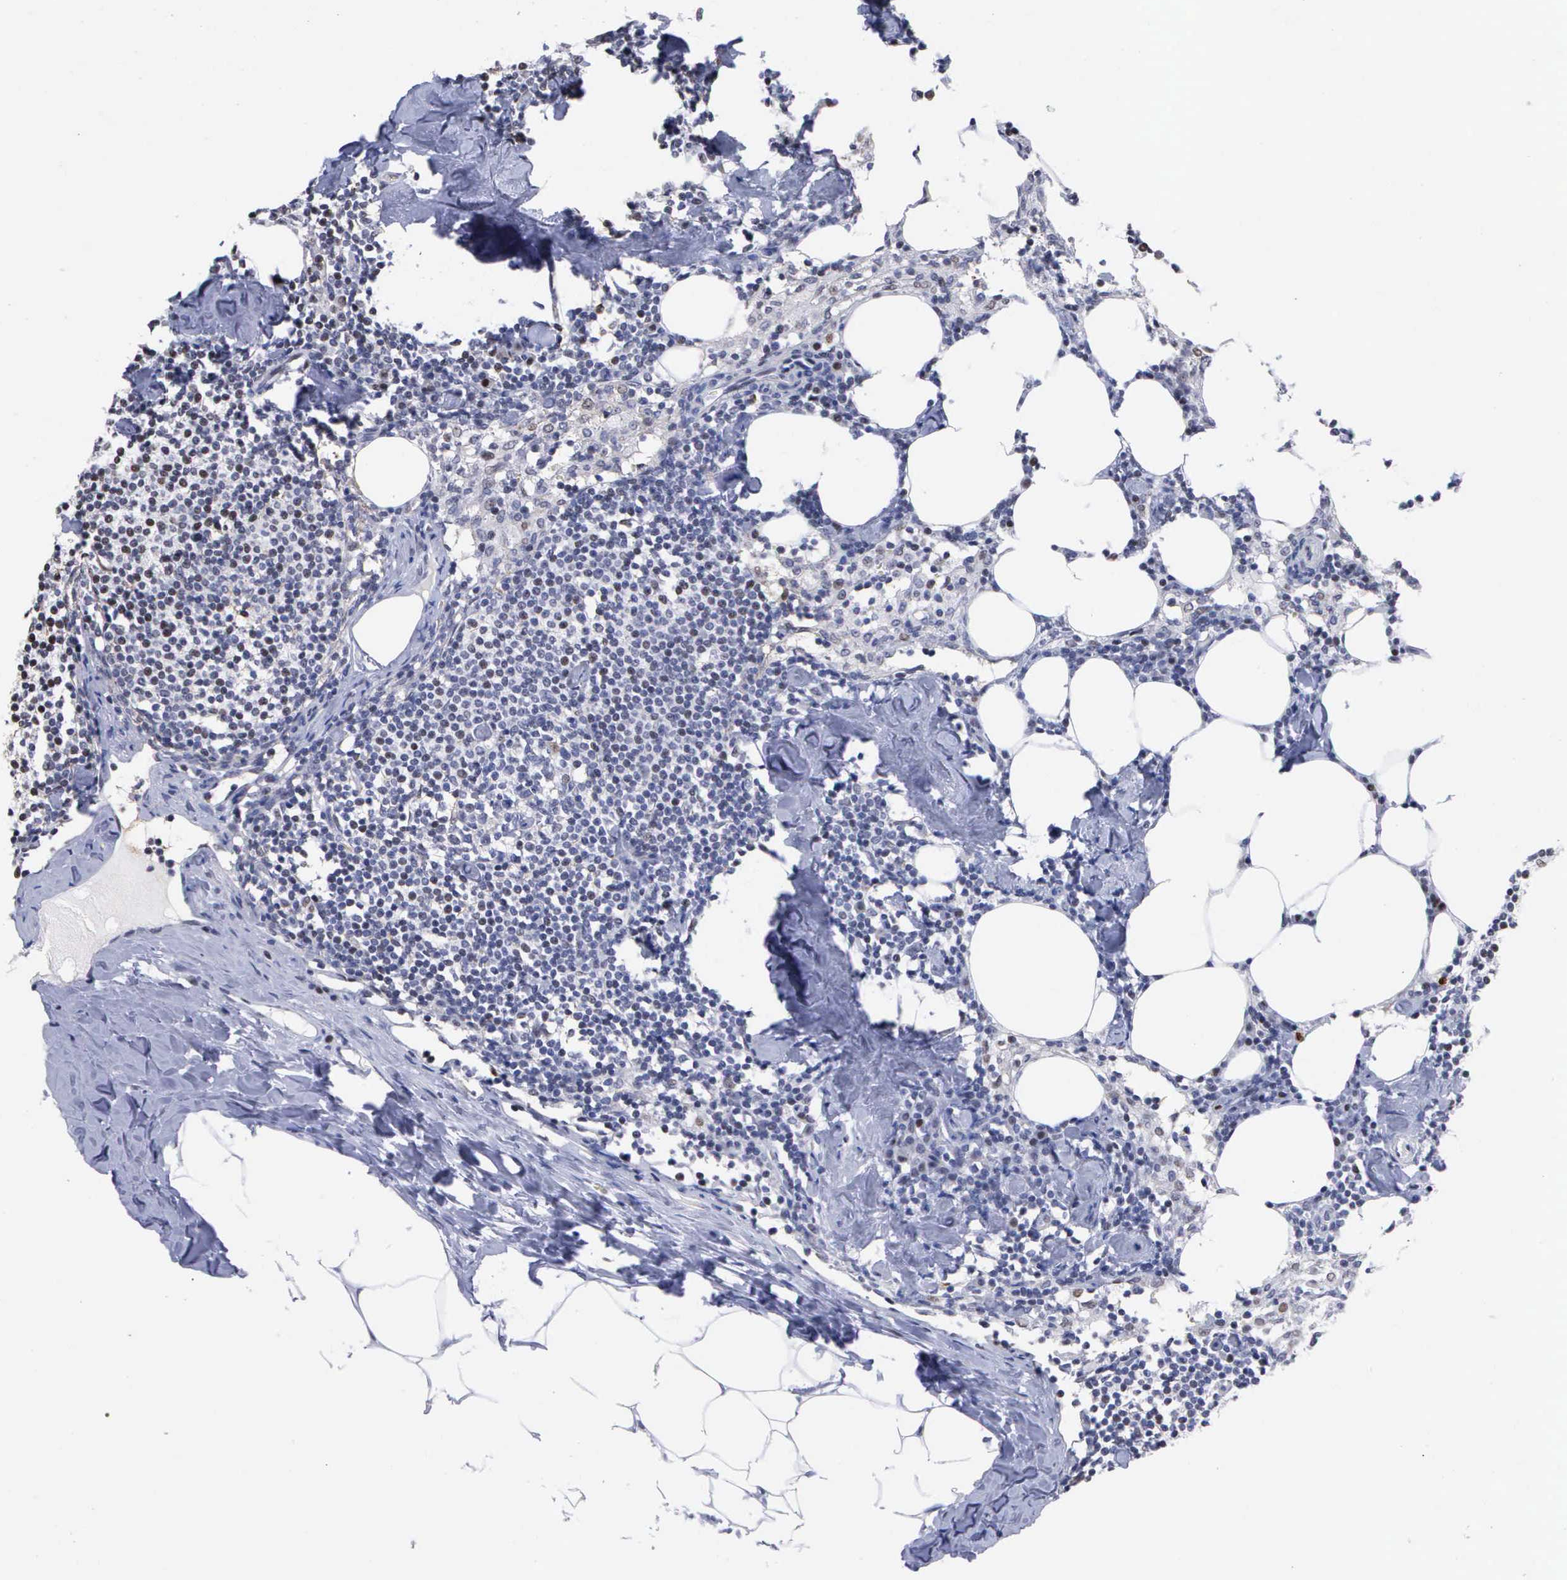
{"staining": {"intensity": "weak", "quantity": "<25%", "location": "nuclear"}, "tissue": "lymph node", "cell_type": "Germinal center cells", "image_type": "normal", "snomed": [{"axis": "morphology", "description": "Normal tissue, NOS"}, {"axis": "topography", "description": "Lymph node"}], "caption": "This is a image of immunohistochemistry staining of unremarkable lymph node, which shows no staining in germinal center cells.", "gene": "SPIN3", "patient": {"sex": "male", "age": 67}}